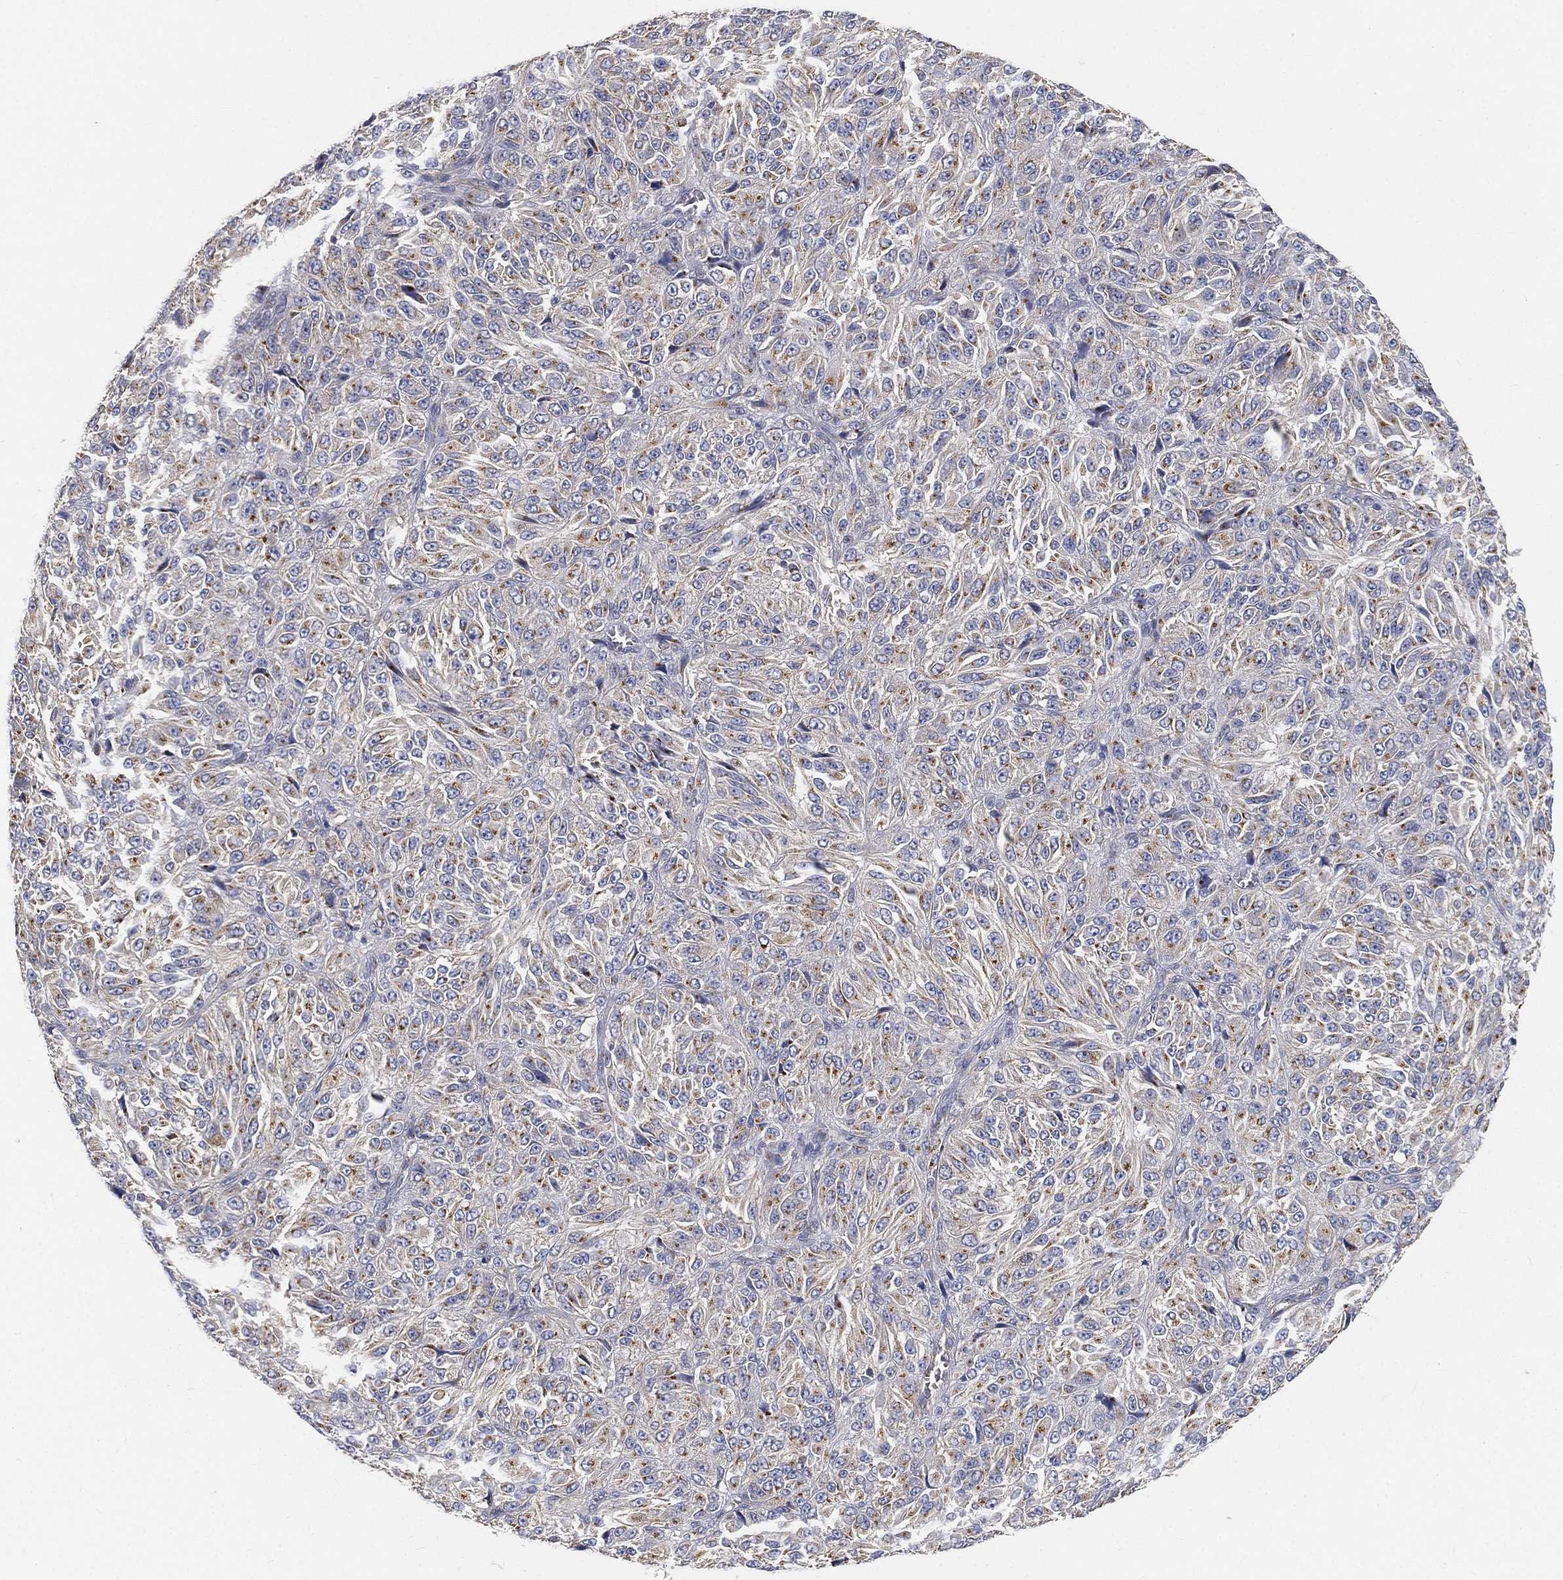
{"staining": {"intensity": "moderate", "quantity": "25%-75%", "location": "cytoplasmic/membranous"}, "tissue": "melanoma", "cell_type": "Tumor cells", "image_type": "cancer", "snomed": [{"axis": "morphology", "description": "Malignant melanoma, Metastatic site"}, {"axis": "topography", "description": "Brain"}], "caption": "IHC image of neoplastic tissue: human melanoma stained using IHC shows medium levels of moderate protein expression localized specifically in the cytoplasmic/membranous of tumor cells, appearing as a cytoplasmic/membranous brown color.", "gene": "TMEM25", "patient": {"sex": "female", "age": 56}}